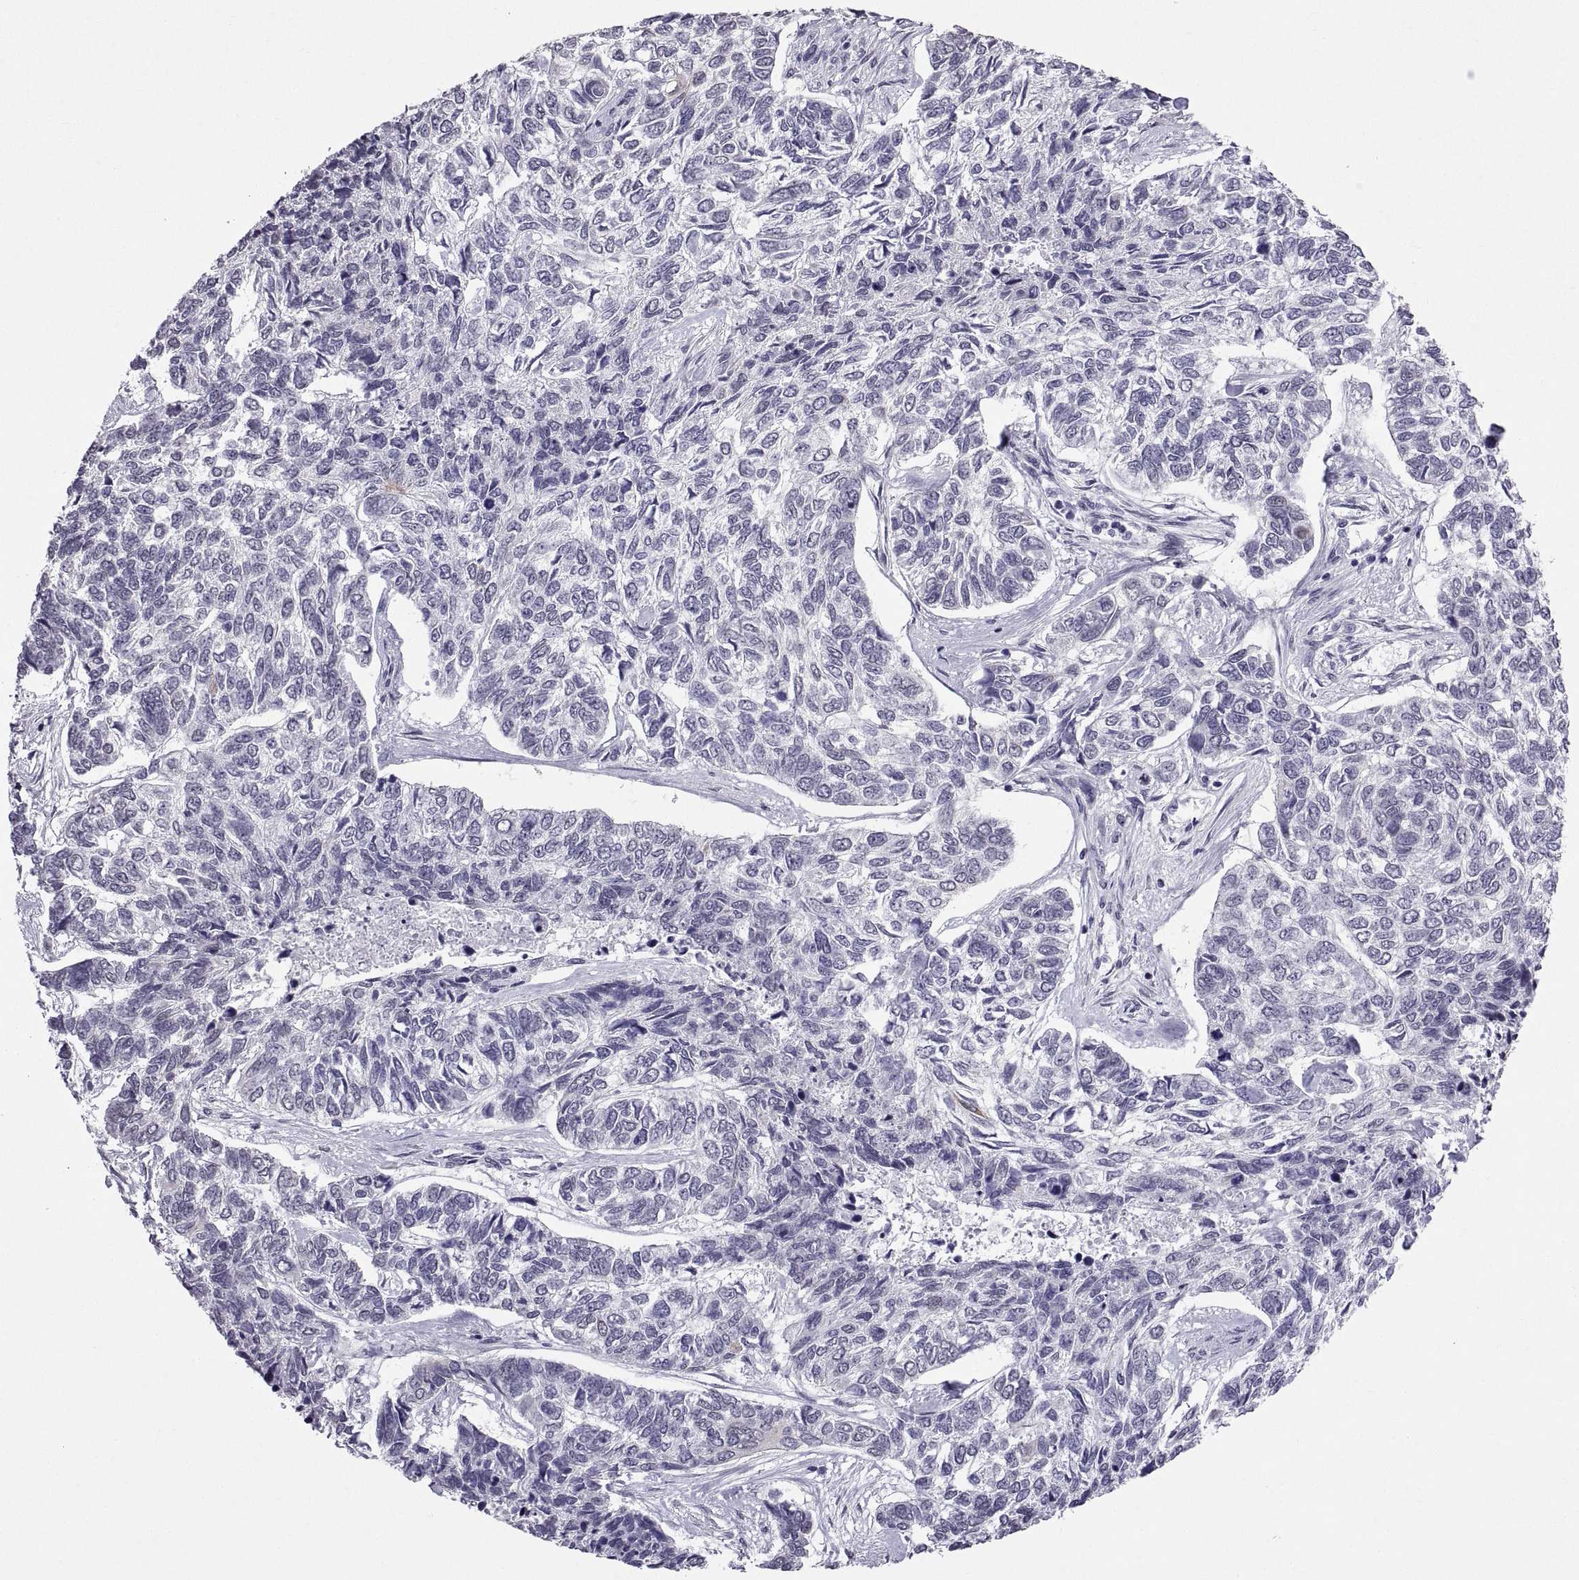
{"staining": {"intensity": "negative", "quantity": "none", "location": "none"}, "tissue": "skin cancer", "cell_type": "Tumor cells", "image_type": "cancer", "snomed": [{"axis": "morphology", "description": "Basal cell carcinoma"}, {"axis": "topography", "description": "Skin"}], "caption": "Skin cancer was stained to show a protein in brown. There is no significant positivity in tumor cells.", "gene": "KRT77", "patient": {"sex": "female", "age": 65}}